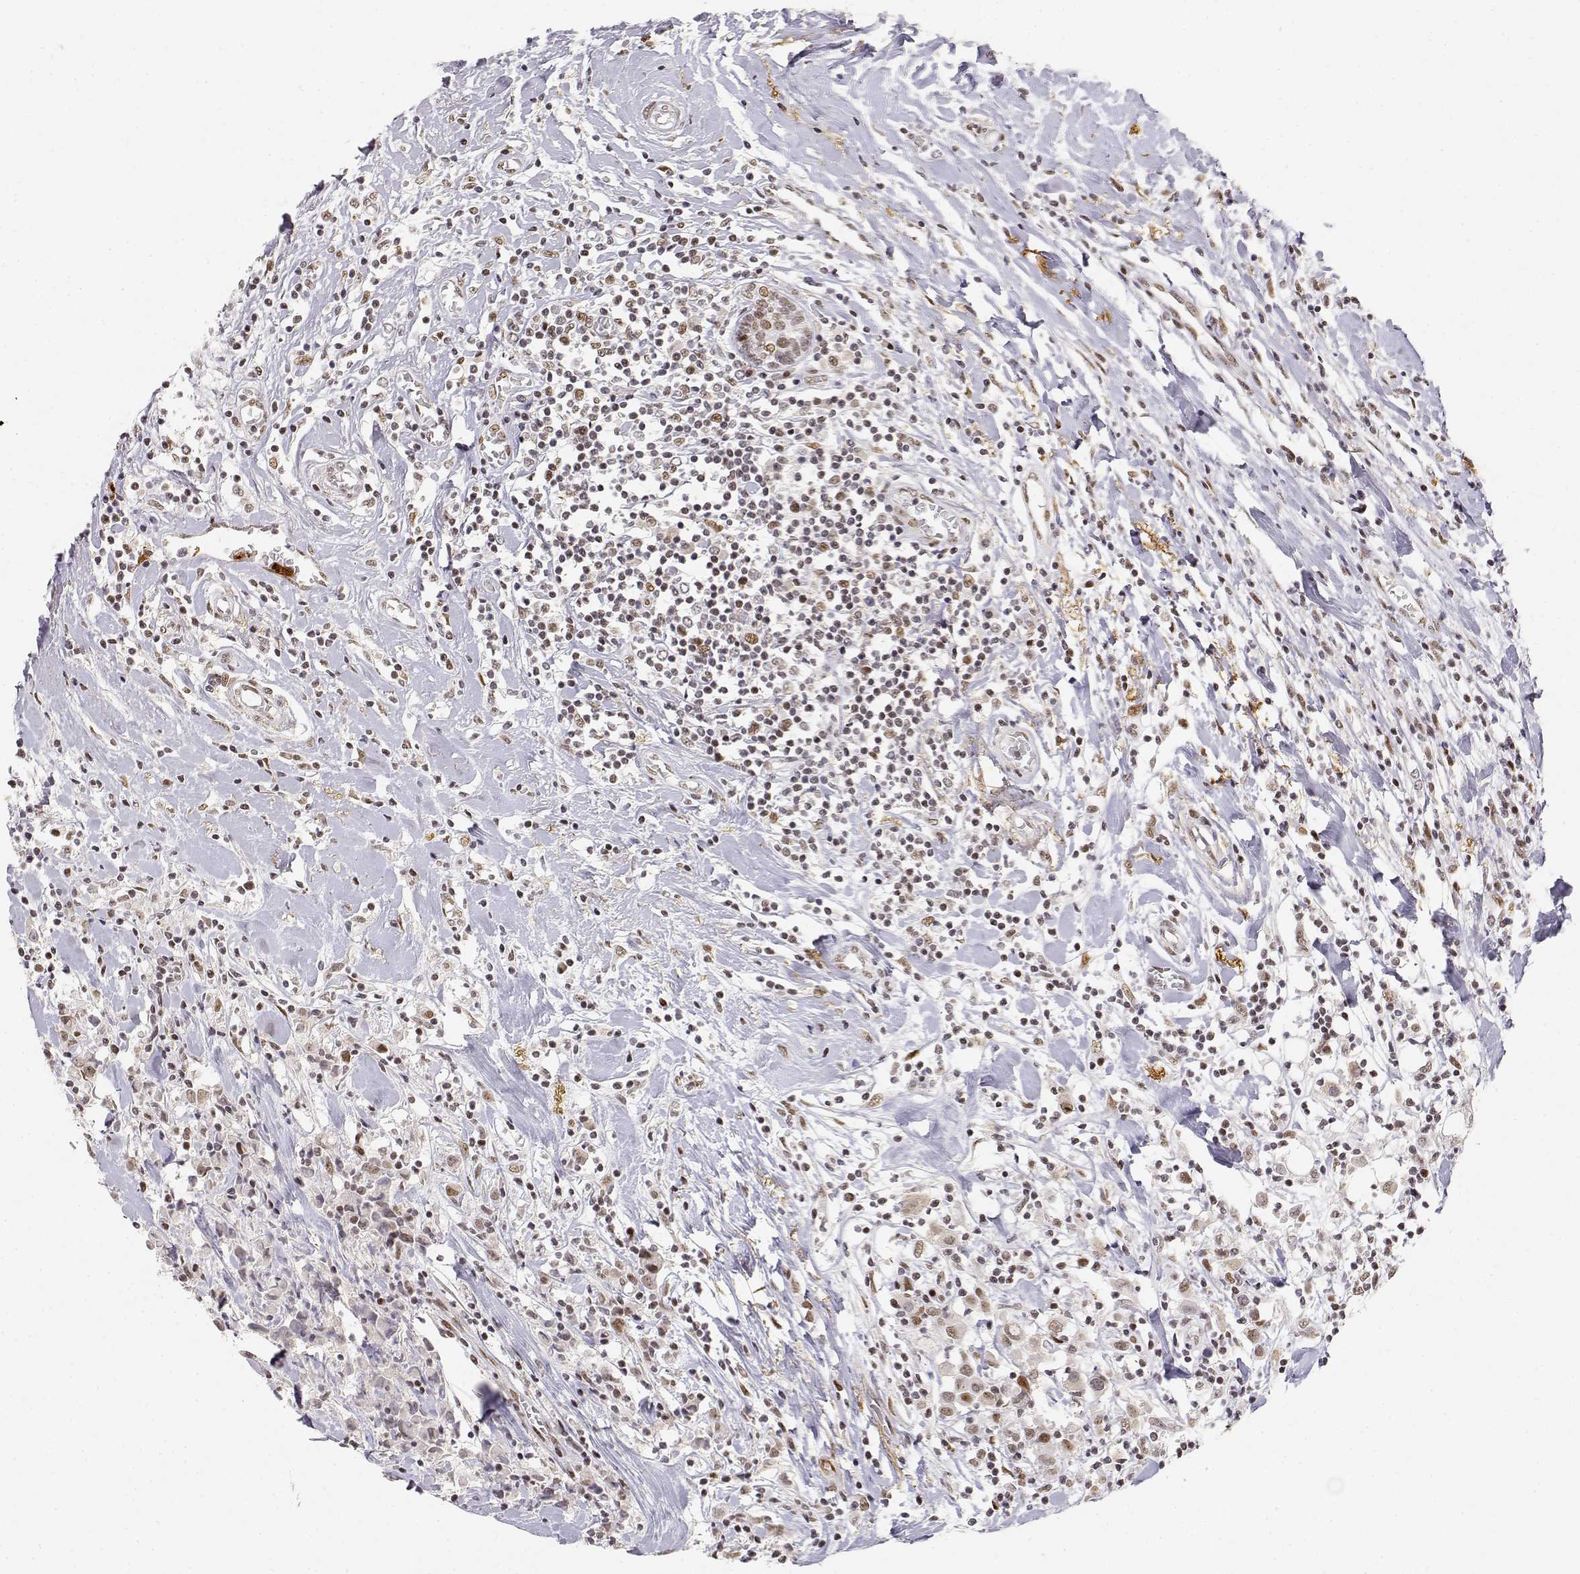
{"staining": {"intensity": "weak", "quantity": ">75%", "location": "nuclear"}, "tissue": "breast cancer", "cell_type": "Tumor cells", "image_type": "cancer", "snomed": [{"axis": "morphology", "description": "Duct carcinoma"}, {"axis": "topography", "description": "Breast"}], "caption": "The histopathology image shows staining of breast intraductal carcinoma, revealing weak nuclear protein staining (brown color) within tumor cells. (DAB (3,3'-diaminobenzidine) IHC, brown staining for protein, blue staining for nuclei).", "gene": "RSF1", "patient": {"sex": "female", "age": 61}}